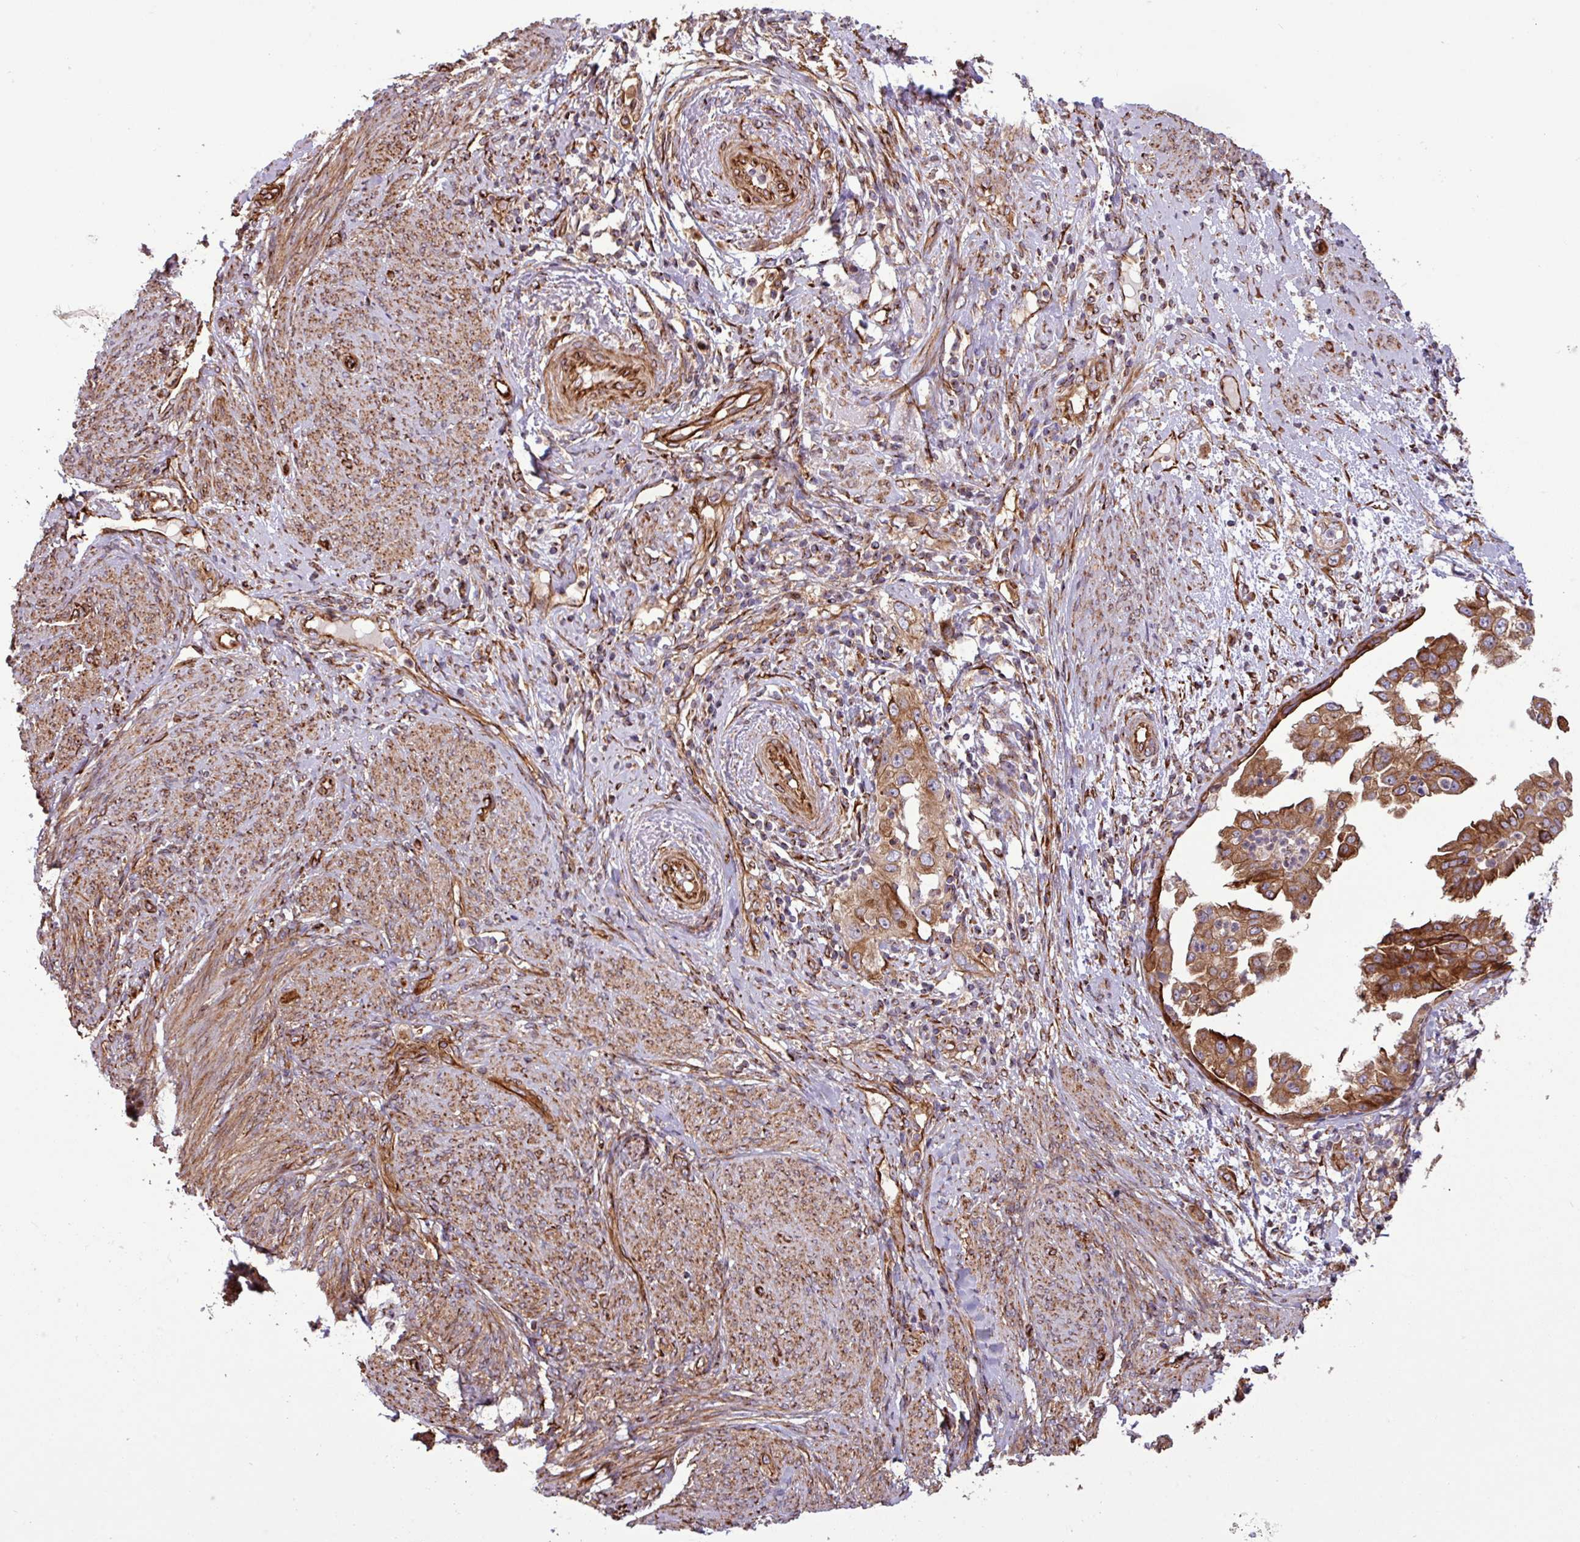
{"staining": {"intensity": "strong", "quantity": ">75%", "location": "cytoplasmic/membranous"}, "tissue": "endometrial cancer", "cell_type": "Tumor cells", "image_type": "cancer", "snomed": [{"axis": "morphology", "description": "Adenocarcinoma, NOS"}, {"axis": "topography", "description": "Endometrium"}], "caption": "Immunohistochemistry image of neoplastic tissue: human endometrial cancer stained using IHC exhibits high levels of strong protein expression localized specifically in the cytoplasmic/membranous of tumor cells, appearing as a cytoplasmic/membranous brown color.", "gene": "ZNF300", "patient": {"sex": "female", "age": 85}}